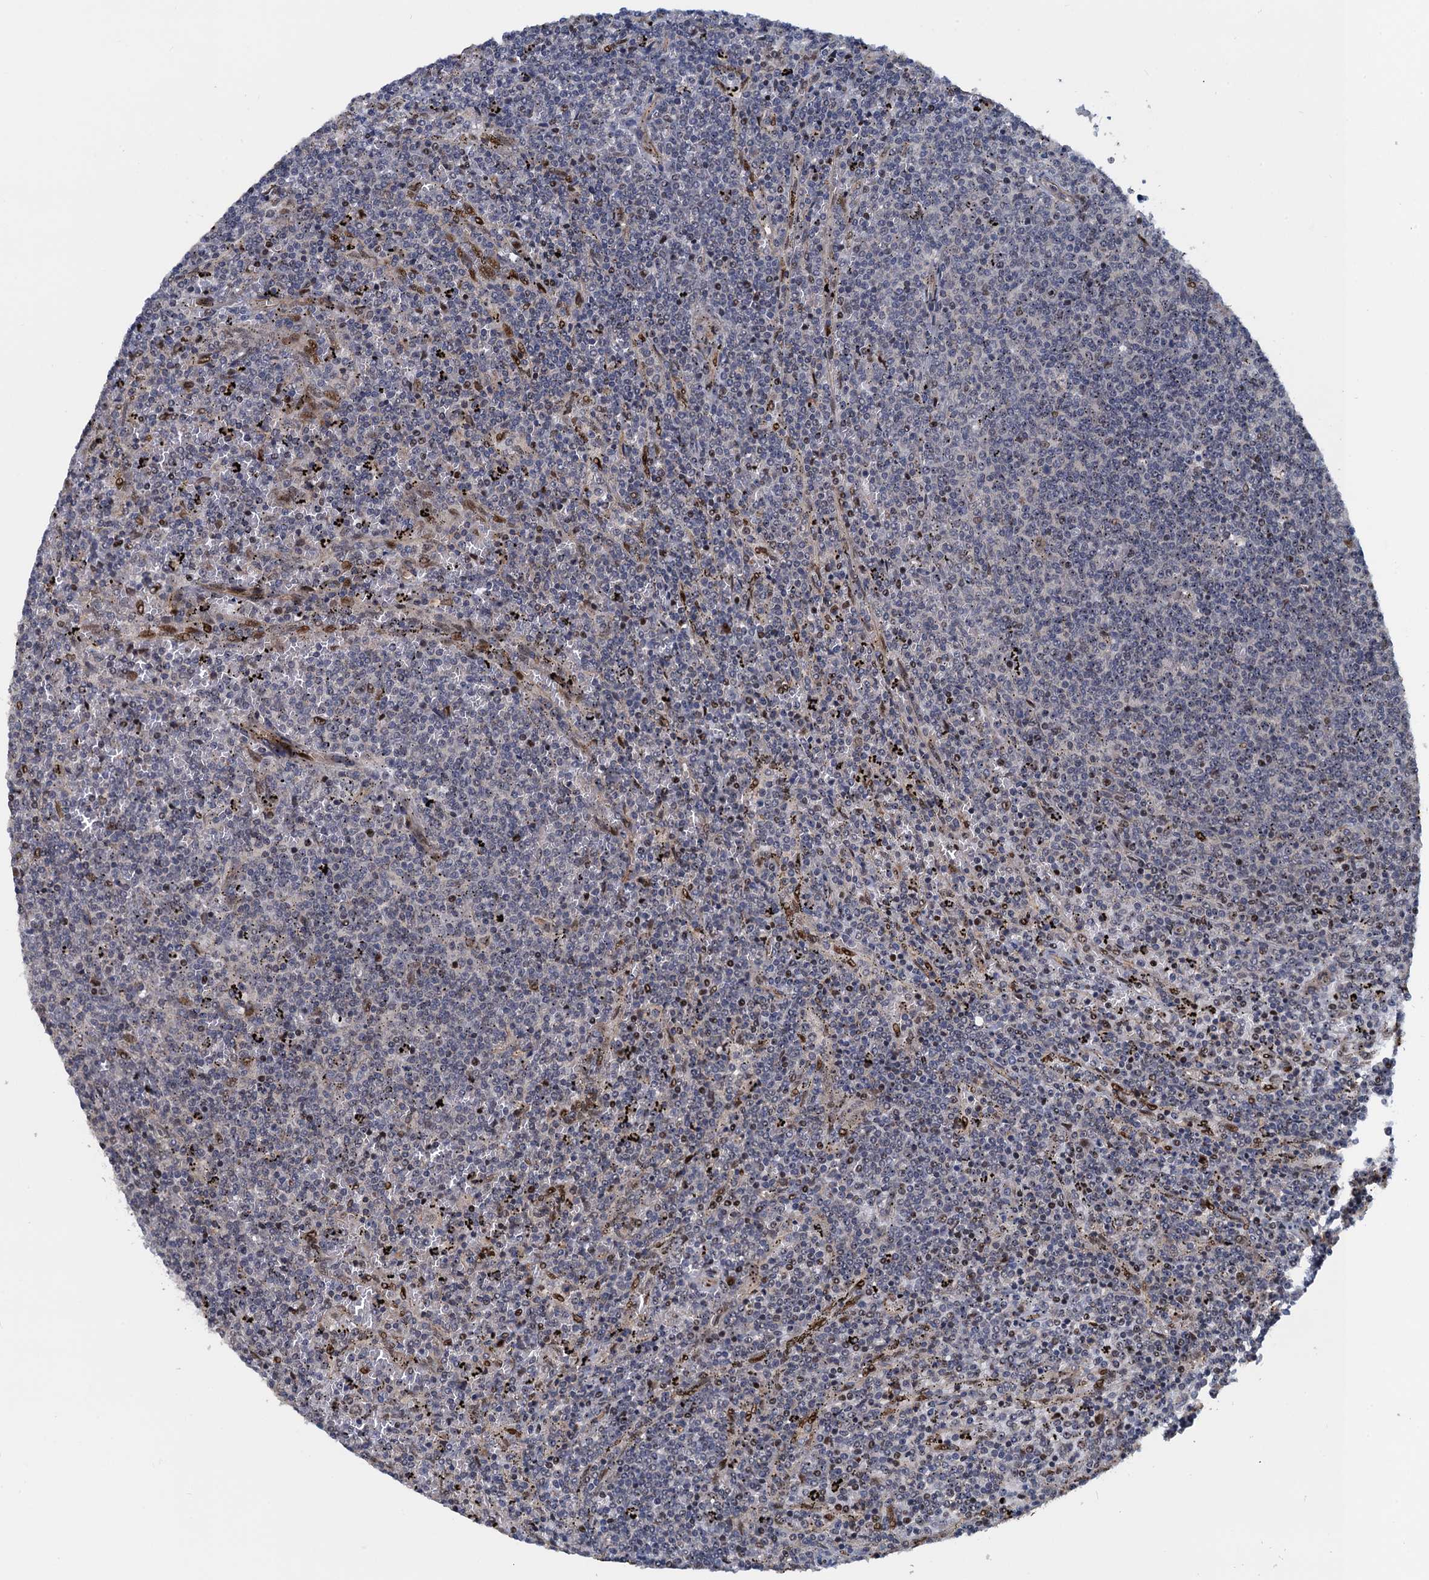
{"staining": {"intensity": "negative", "quantity": "none", "location": "none"}, "tissue": "lymphoma", "cell_type": "Tumor cells", "image_type": "cancer", "snomed": [{"axis": "morphology", "description": "Malignant lymphoma, non-Hodgkin's type, Low grade"}, {"axis": "topography", "description": "Spleen"}], "caption": "Lymphoma stained for a protein using IHC exhibits no positivity tumor cells.", "gene": "ATOSA", "patient": {"sex": "female", "age": 50}}